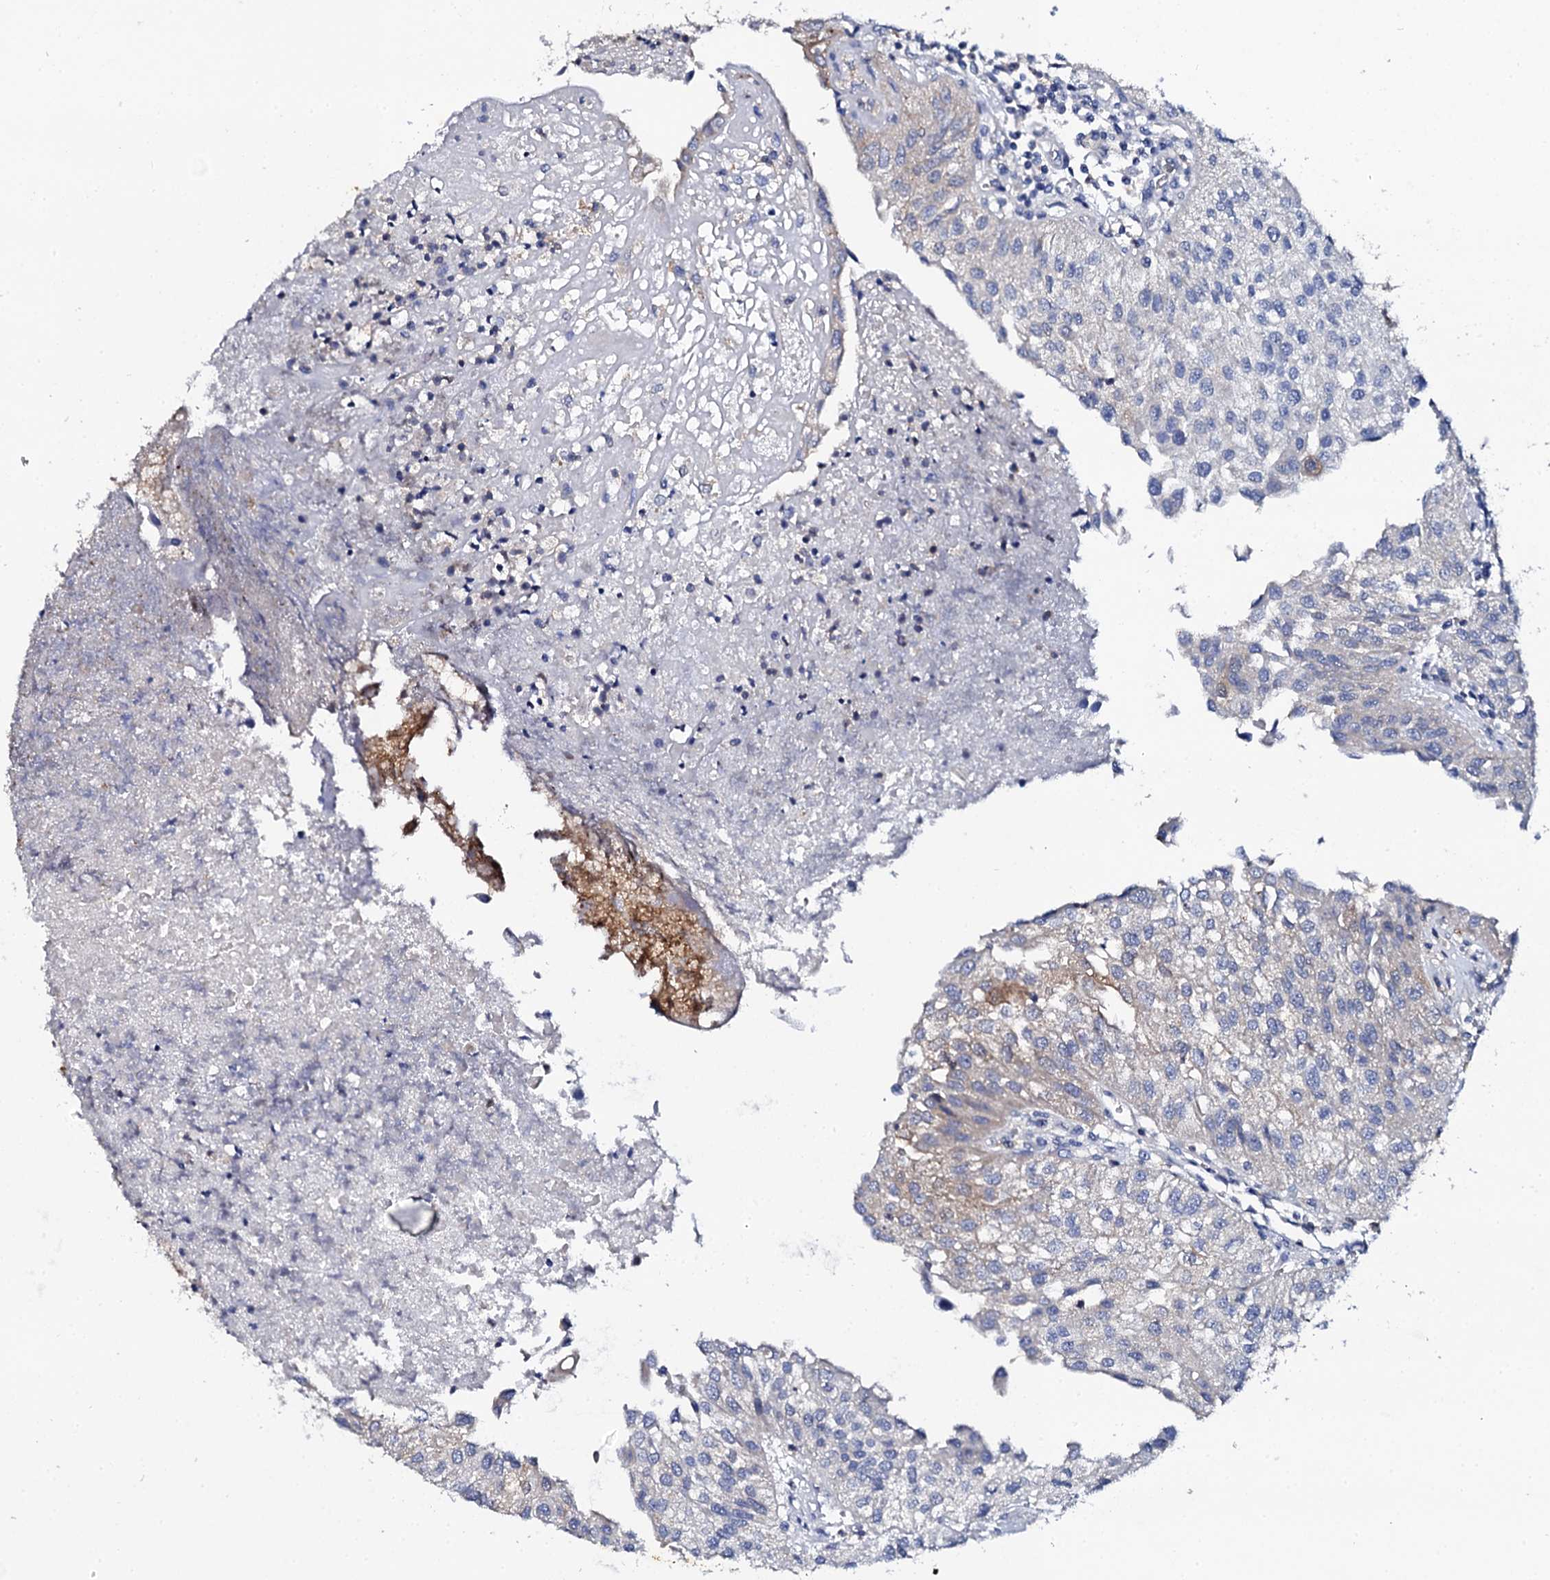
{"staining": {"intensity": "negative", "quantity": "none", "location": "none"}, "tissue": "urothelial cancer", "cell_type": "Tumor cells", "image_type": "cancer", "snomed": [{"axis": "morphology", "description": "Urothelial carcinoma, Low grade"}, {"axis": "topography", "description": "Urinary bladder"}], "caption": "Immunohistochemistry (IHC) image of human urothelial cancer stained for a protein (brown), which shows no expression in tumor cells.", "gene": "NAA16", "patient": {"sex": "female", "age": 89}}